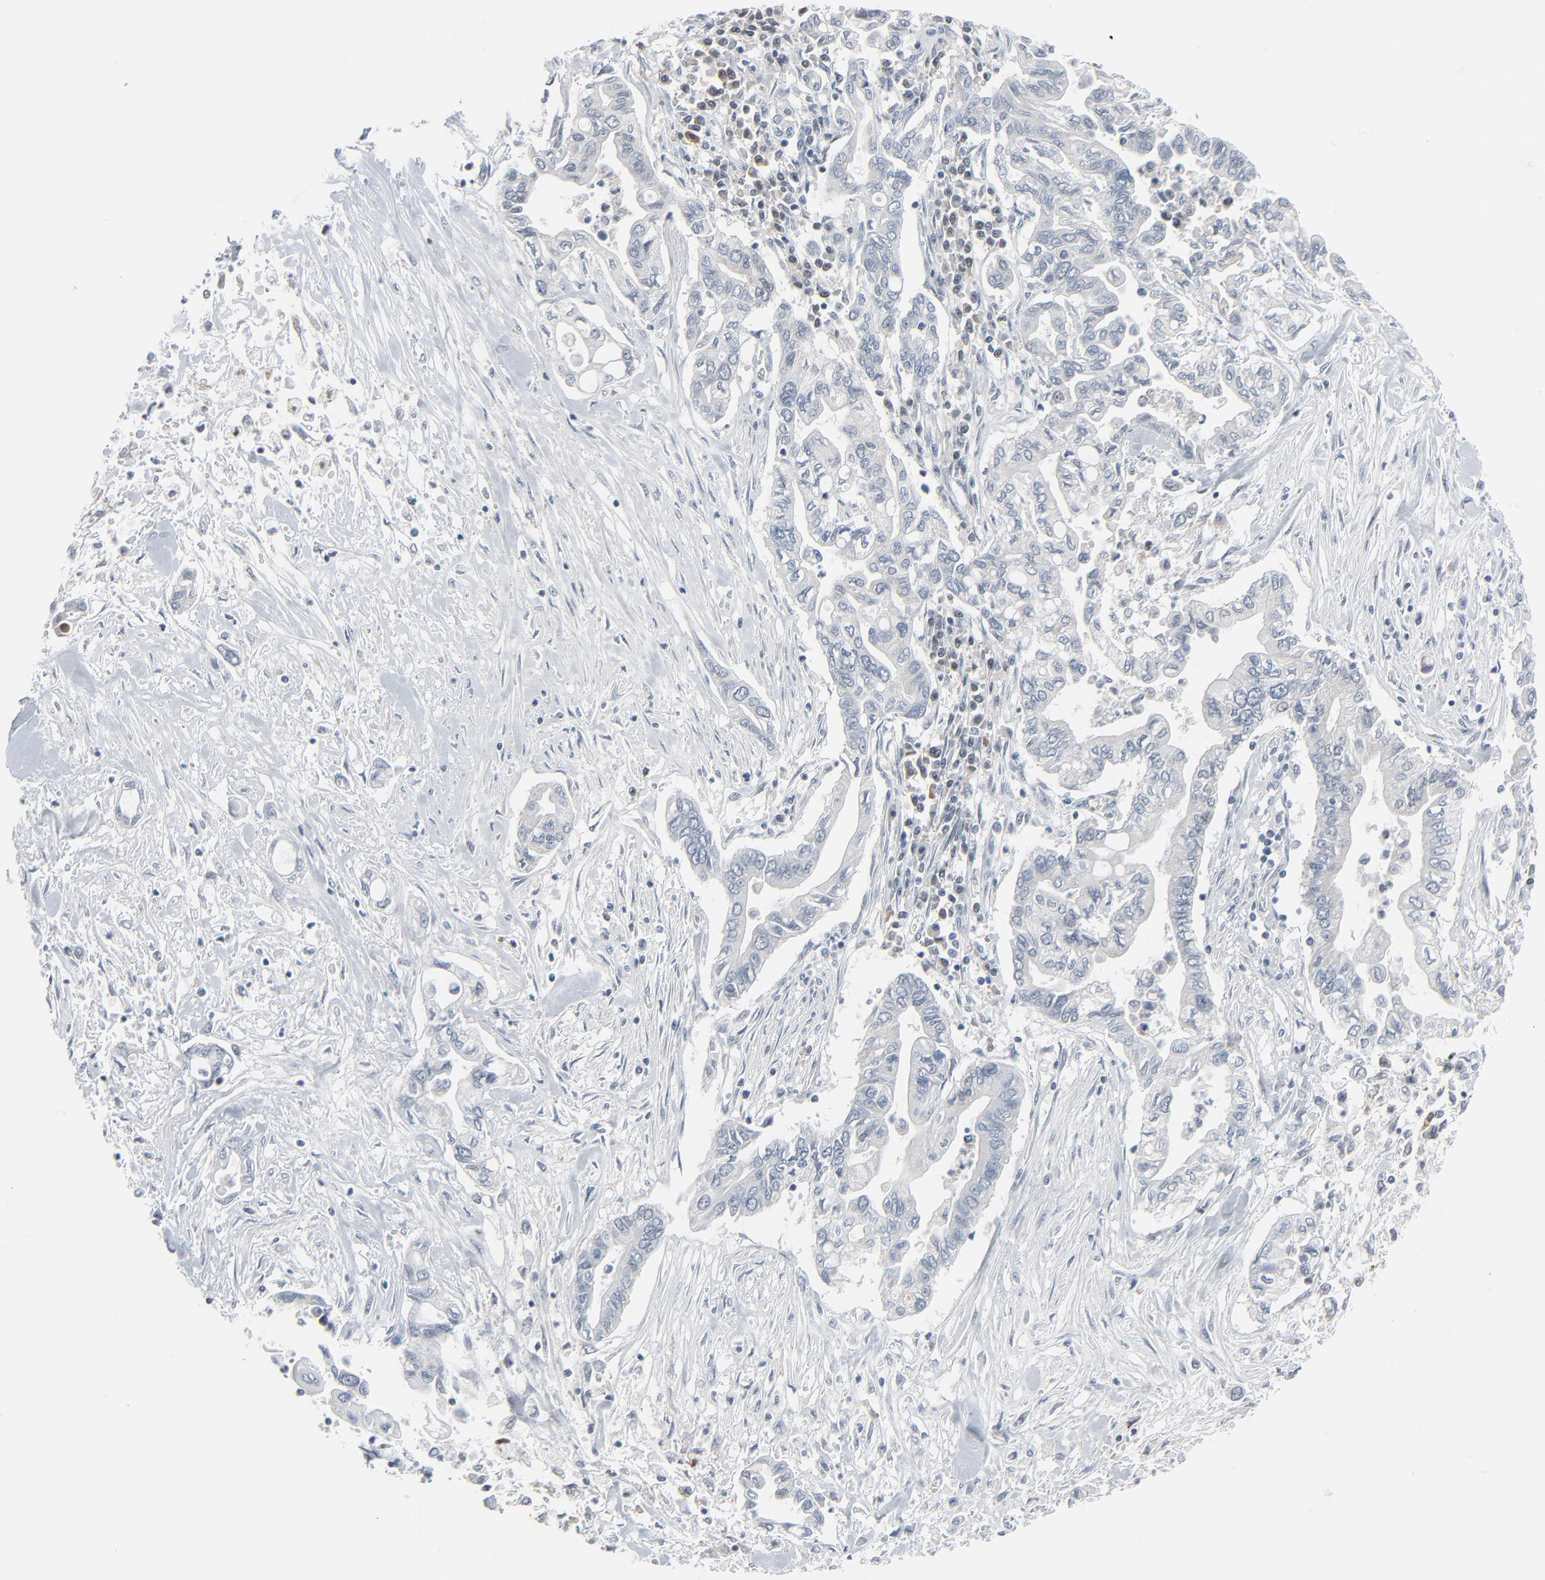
{"staining": {"intensity": "negative", "quantity": "none", "location": "none"}, "tissue": "pancreatic cancer", "cell_type": "Tumor cells", "image_type": "cancer", "snomed": [{"axis": "morphology", "description": "Adenocarcinoma, NOS"}, {"axis": "topography", "description": "Pancreas"}], "caption": "Immunohistochemistry photomicrograph of neoplastic tissue: human pancreatic cancer (adenocarcinoma) stained with DAB (3,3'-diaminobenzidine) demonstrates no significant protein expression in tumor cells.", "gene": "SAGE1", "patient": {"sex": "female", "age": 57}}